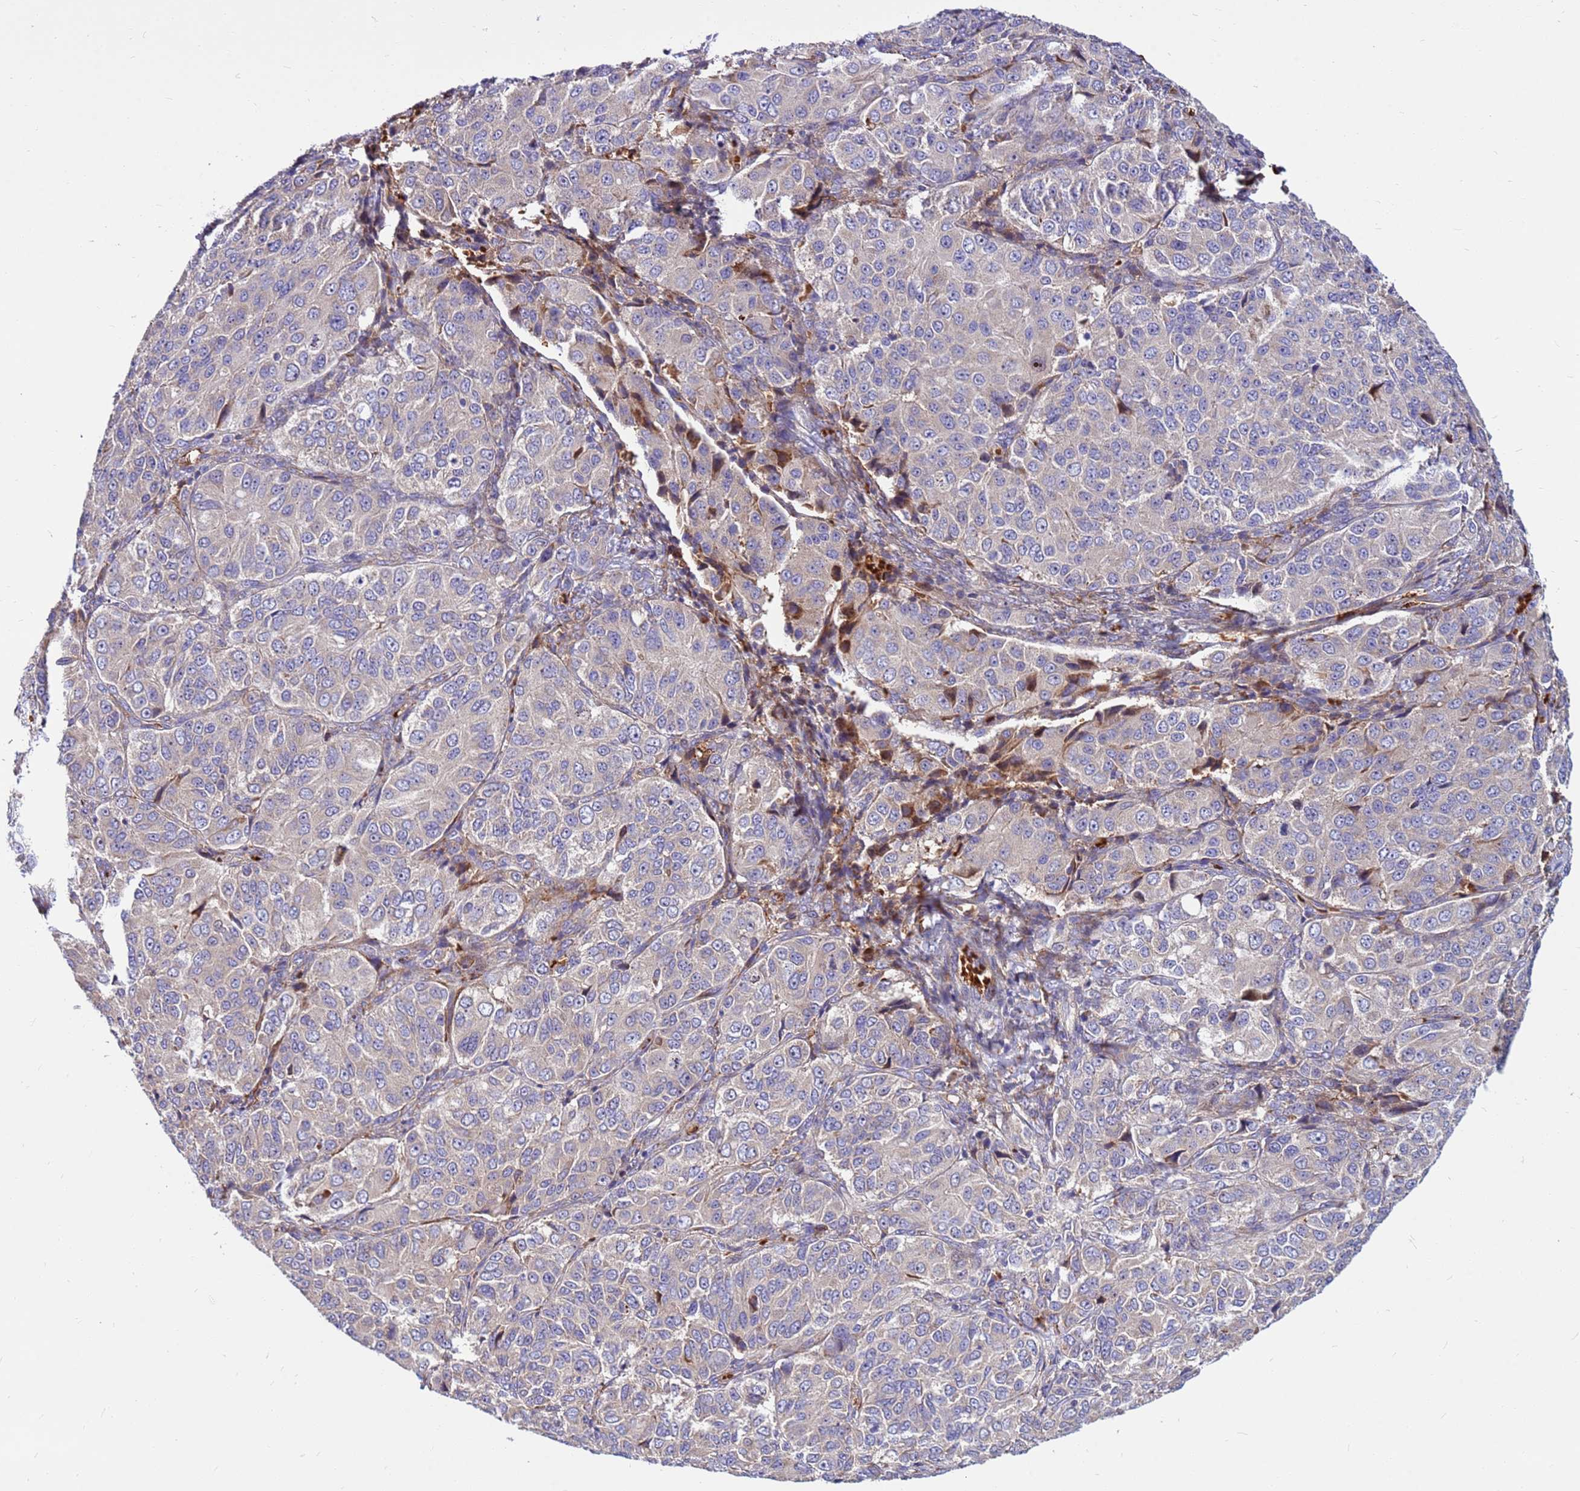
{"staining": {"intensity": "negative", "quantity": "none", "location": "none"}, "tissue": "ovarian cancer", "cell_type": "Tumor cells", "image_type": "cancer", "snomed": [{"axis": "morphology", "description": "Carcinoma, endometroid"}, {"axis": "topography", "description": "Ovary"}], "caption": "Protein analysis of ovarian cancer (endometroid carcinoma) reveals no significant expression in tumor cells.", "gene": "ZNF669", "patient": {"sex": "female", "age": 51}}